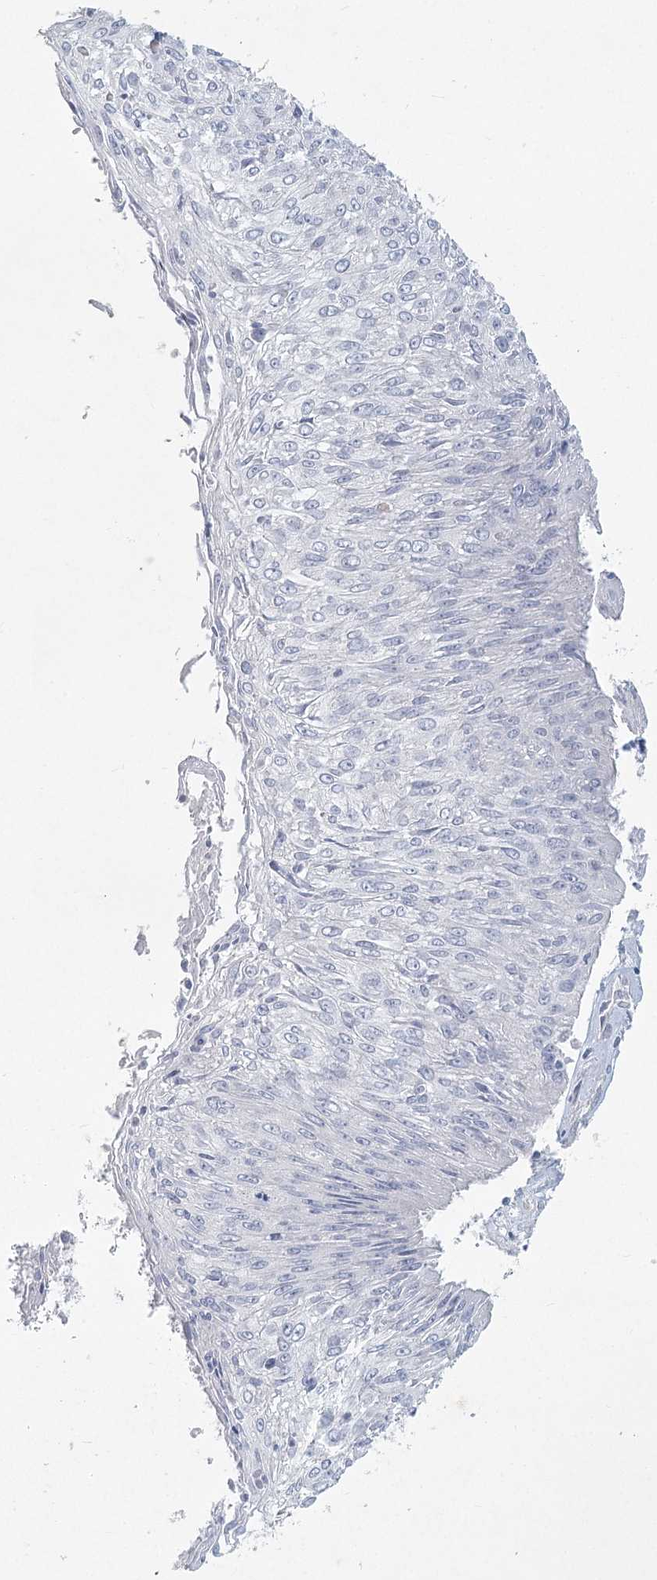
{"staining": {"intensity": "negative", "quantity": "none", "location": "none"}, "tissue": "cervical cancer", "cell_type": "Tumor cells", "image_type": "cancer", "snomed": [{"axis": "morphology", "description": "Squamous cell carcinoma, NOS"}, {"axis": "topography", "description": "Cervix"}], "caption": "Immunohistochemical staining of human cervical cancer exhibits no significant expression in tumor cells.", "gene": "LRP2BP", "patient": {"sex": "female", "age": 51}}